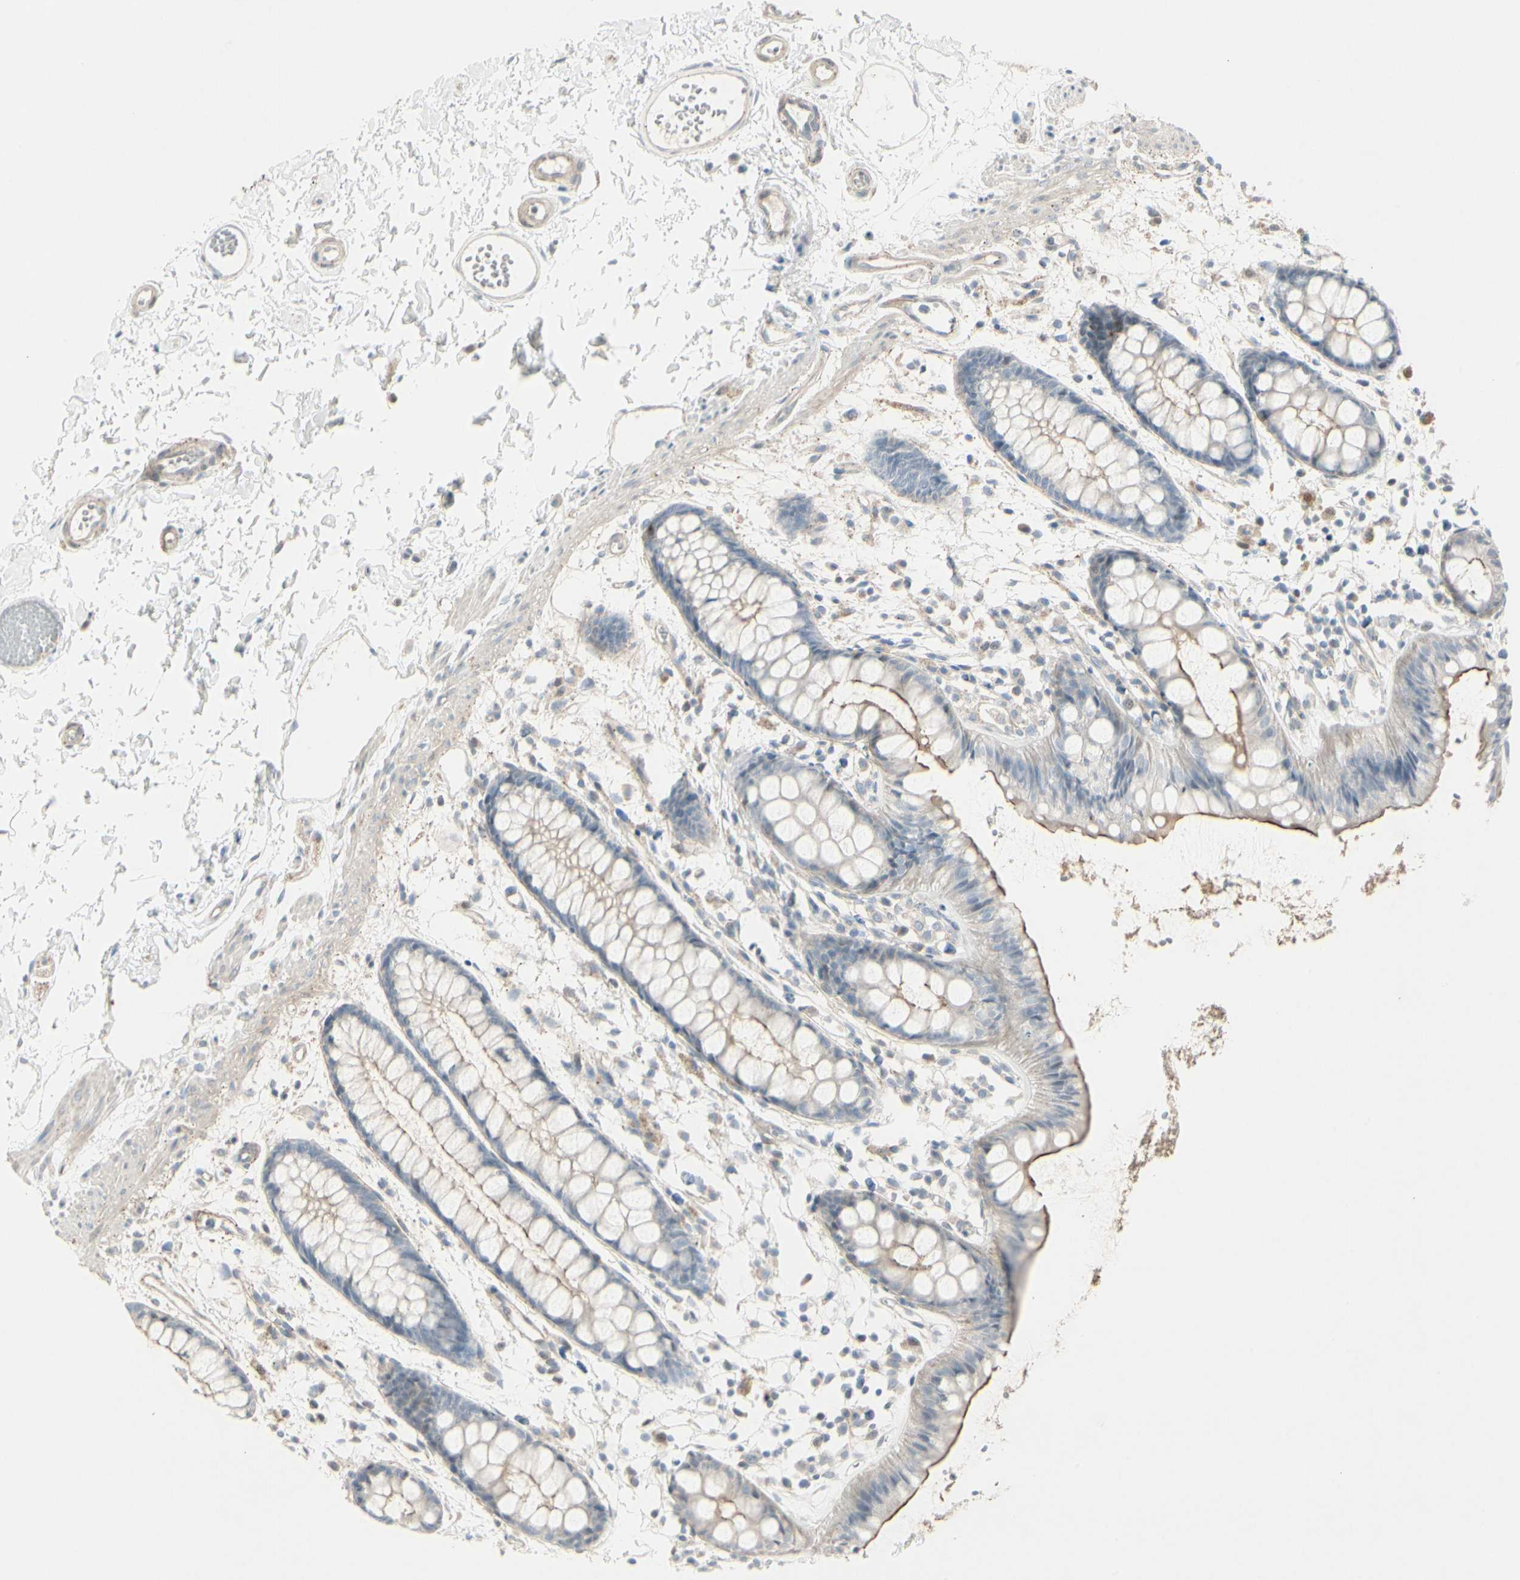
{"staining": {"intensity": "moderate", "quantity": "25%-75%", "location": "cytoplasmic/membranous"}, "tissue": "rectum", "cell_type": "Glandular cells", "image_type": "normal", "snomed": [{"axis": "morphology", "description": "Normal tissue, NOS"}, {"axis": "topography", "description": "Rectum"}], "caption": "High-power microscopy captured an immunohistochemistry image of normal rectum, revealing moderate cytoplasmic/membranous staining in approximately 25%-75% of glandular cells. The staining is performed using DAB (3,3'-diaminobenzidine) brown chromogen to label protein expression. The nuclei are counter-stained blue using hematoxylin.", "gene": "CACNA2D1", "patient": {"sex": "female", "age": 66}}